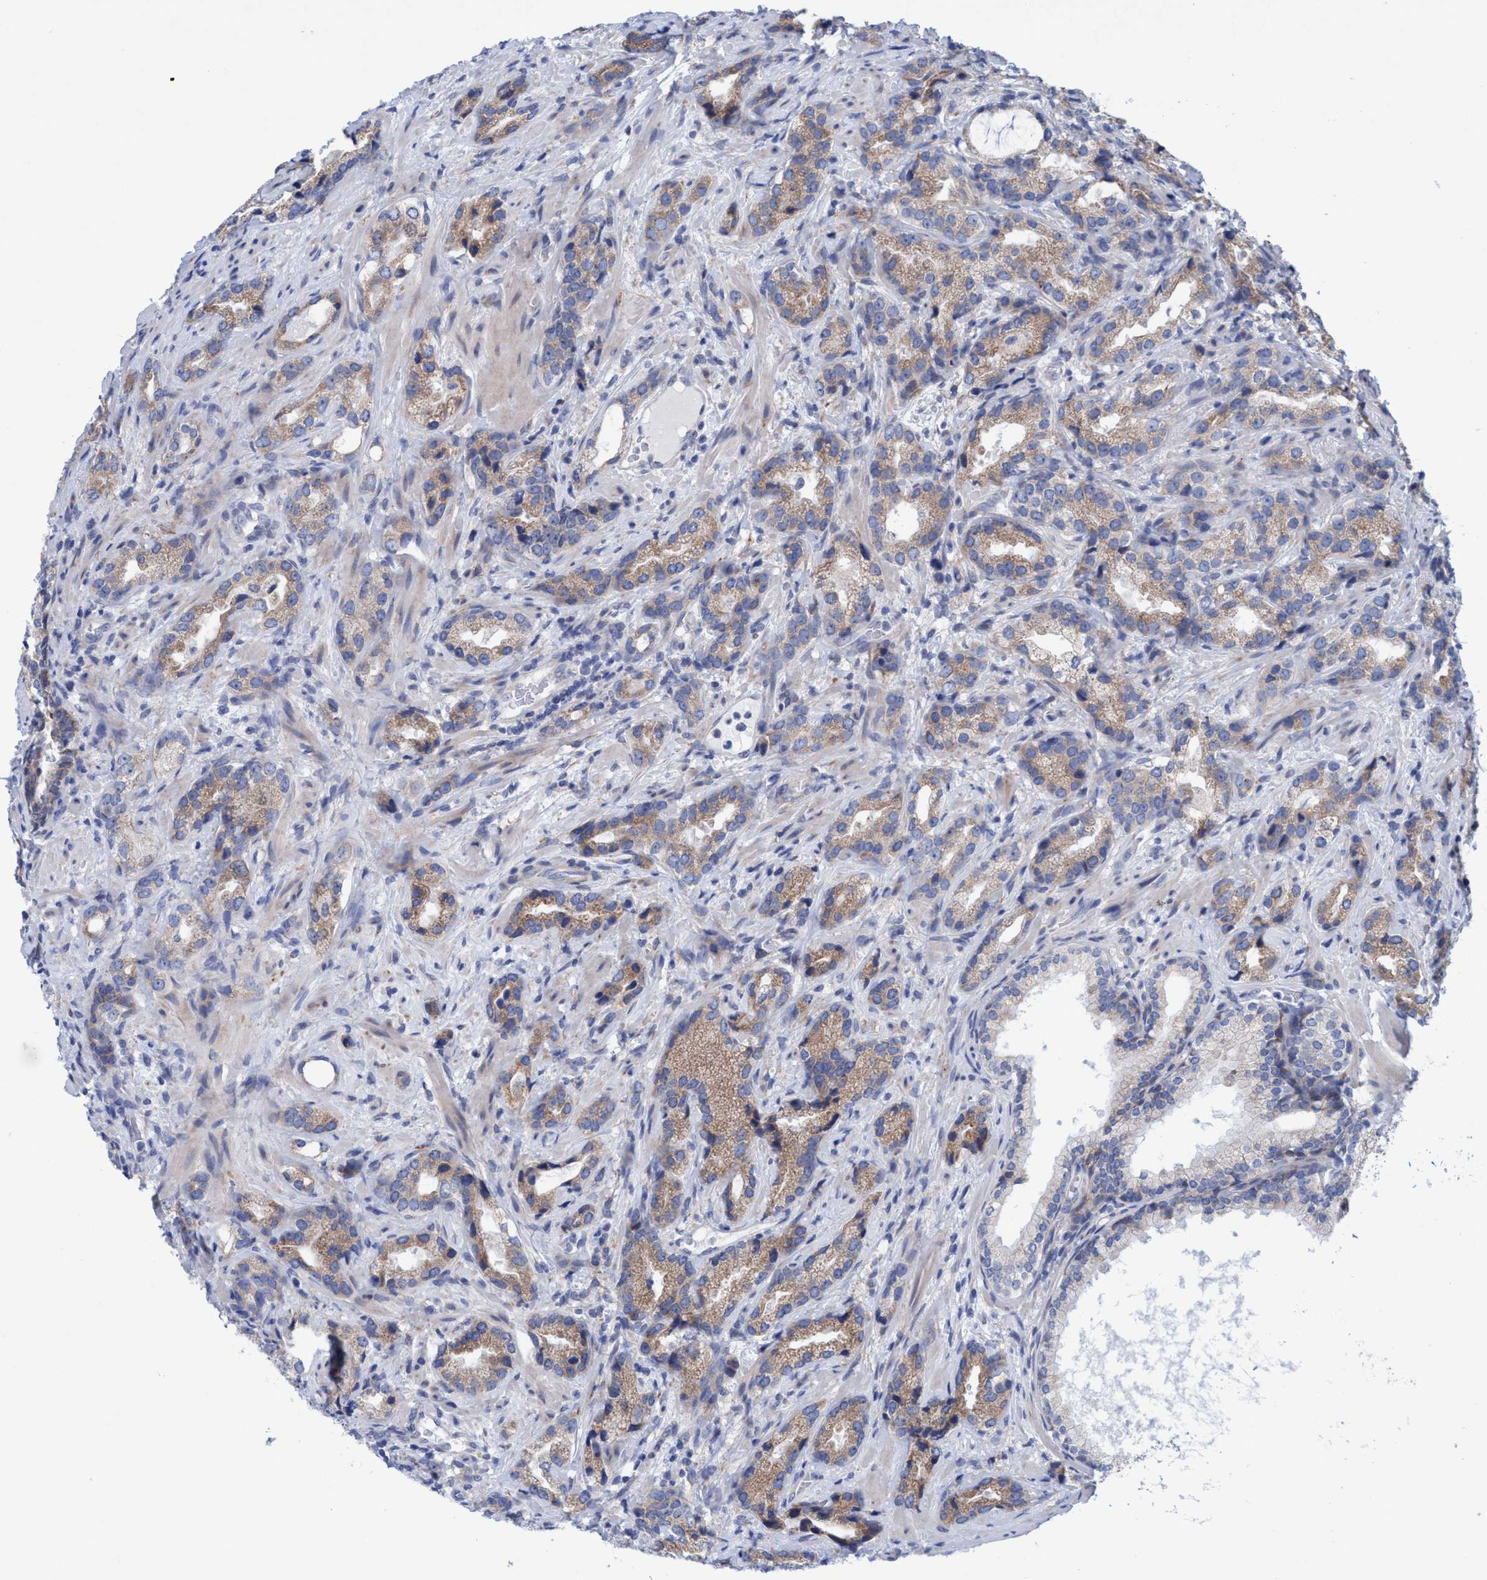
{"staining": {"intensity": "moderate", "quantity": ">75%", "location": "cytoplasmic/membranous"}, "tissue": "prostate cancer", "cell_type": "Tumor cells", "image_type": "cancer", "snomed": [{"axis": "morphology", "description": "Adenocarcinoma, High grade"}, {"axis": "topography", "description": "Prostate"}], "caption": "Tumor cells exhibit moderate cytoplasmic/membranous positivity in about >75% of cells in high-grade adenocarcinoma (prostate).", "gene": "RSAD1", "patient": {"sex": "male", "age": 63}}